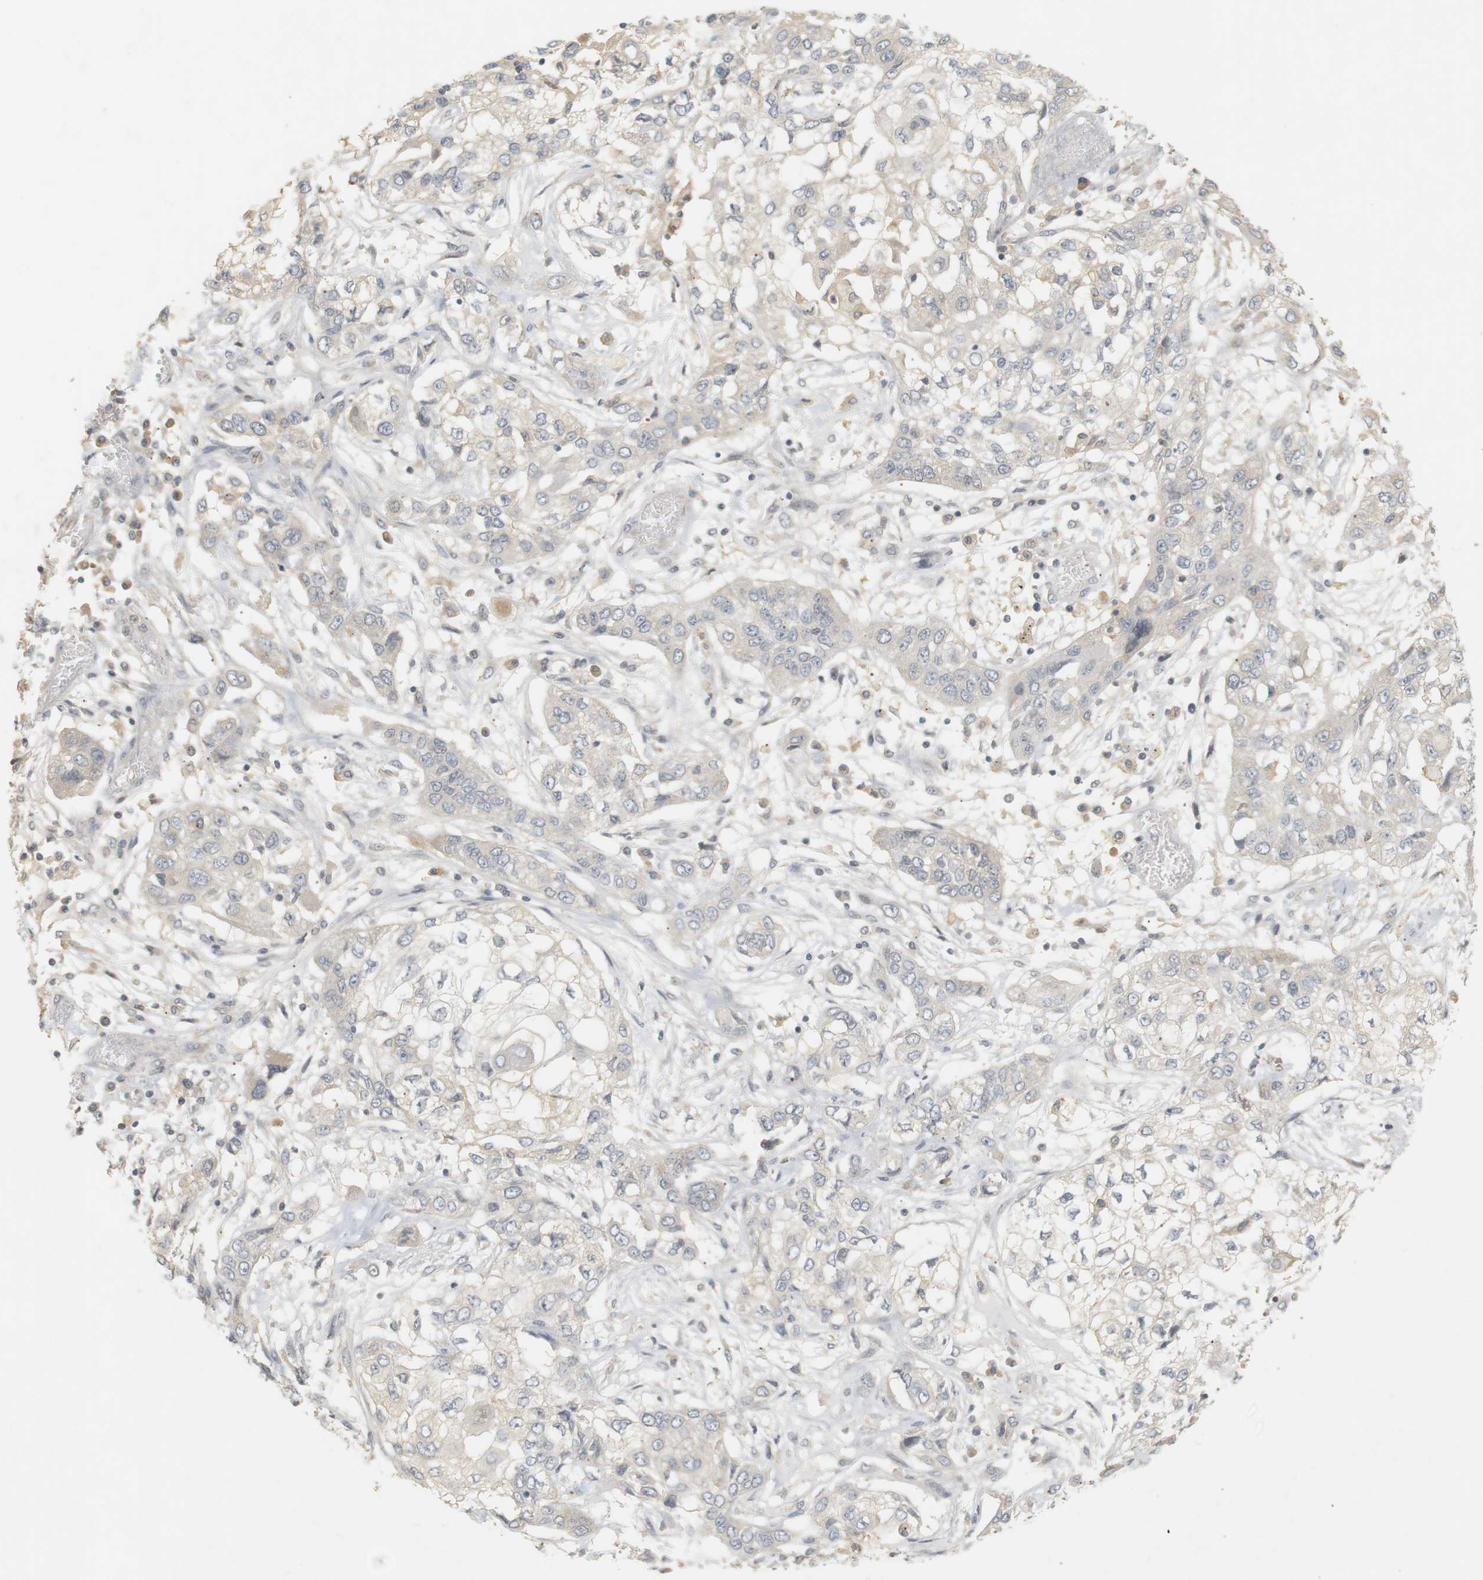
{"staining": {"intensity": "weak", "quantity": "25%-75%", "location": "cytoplasmic/membranous"}, "tissue": "lung cancer", "cell_type": "Tumor cells", "image_type": "cancer", "snomed": [{"axis": "morphology", "description": "Squamous cell carcinoma, NOS"}, {"axis": "topography", "description": "Lung"}], "caption": "A micrograph of human lung cancer stained for a protein shows weak cytoplasmic/membranous brown staining in tumor cells.", "gene": "RTN3", "patient": {"sex": "male", "age": 71}}